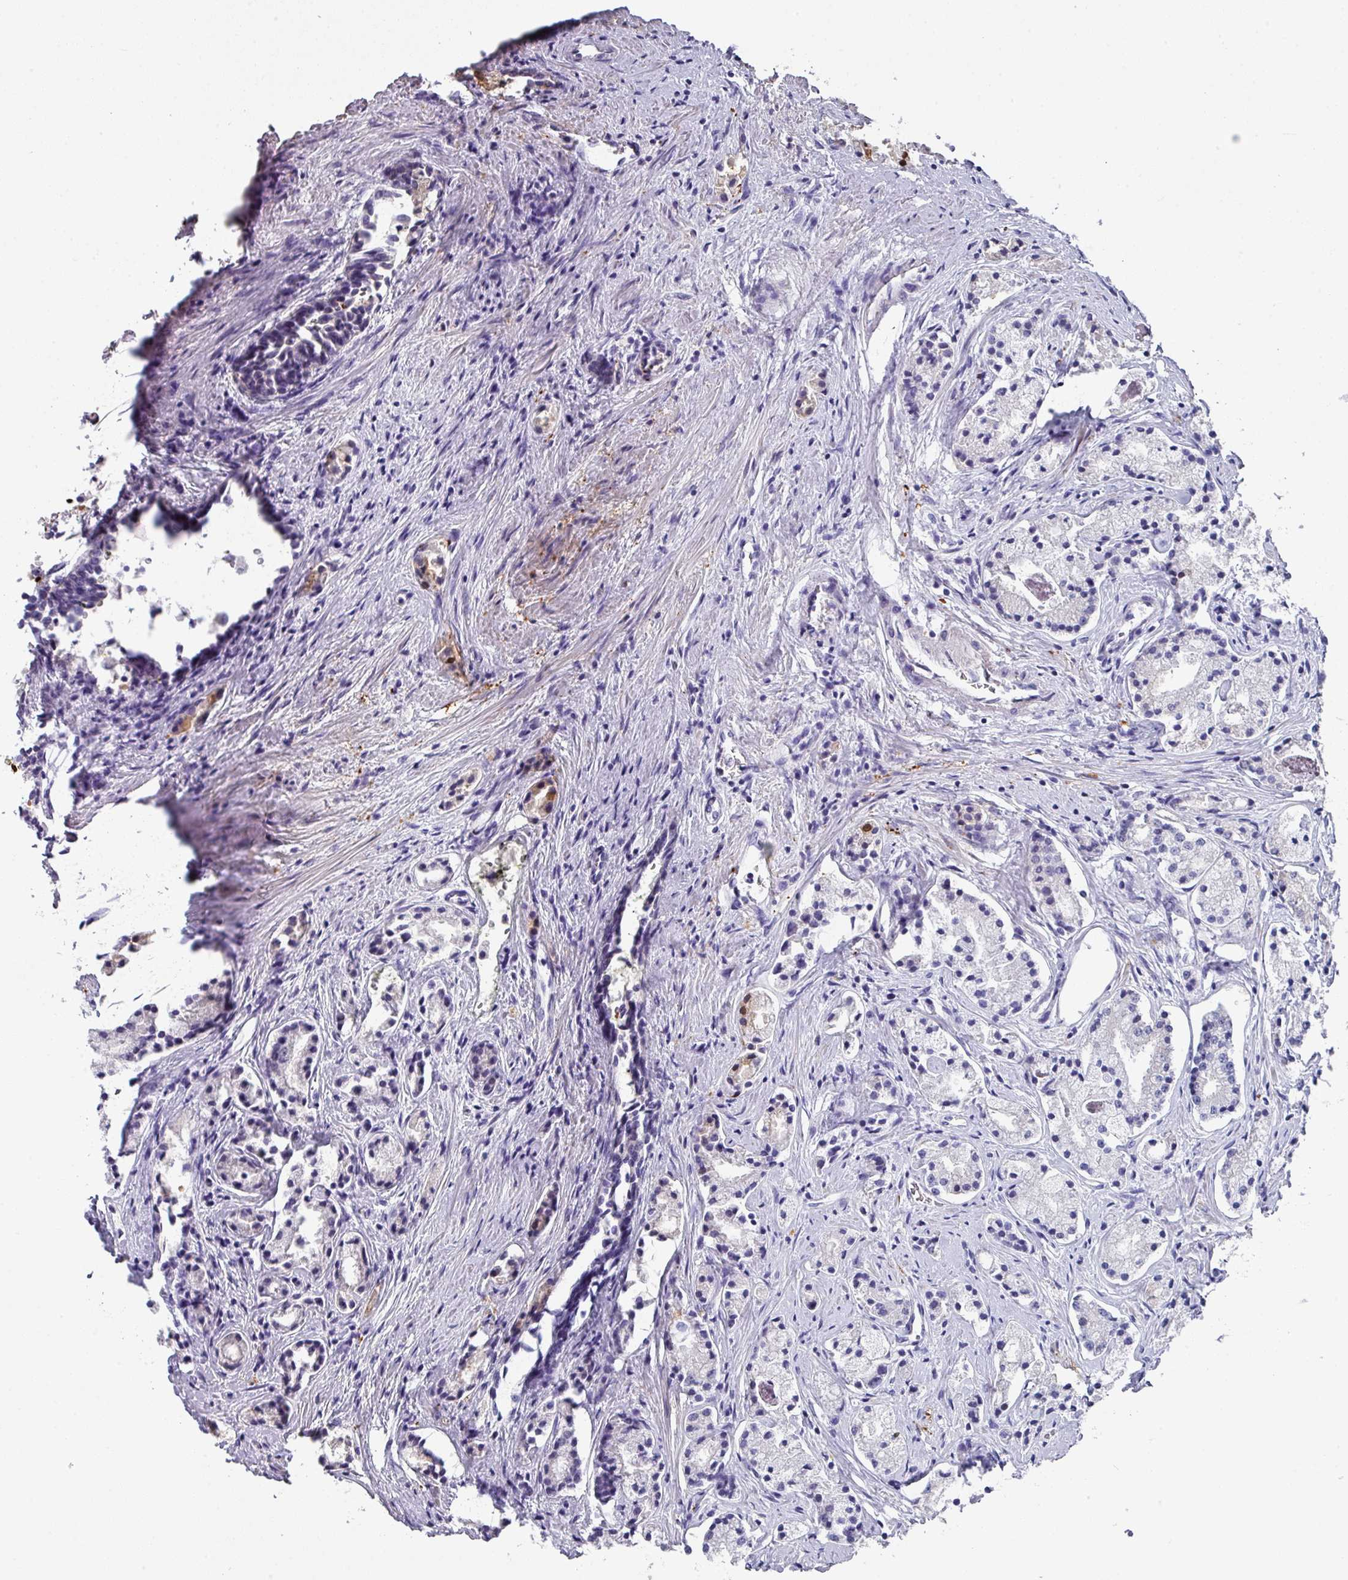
{"staining": {"intensity": "negative", "quantity": "none", "location": "none"}, "tissue": "prostate cancer", "cell_type": "Tumor cells", "image_type": "cancer", "snomed": [{"axis": "morphology", "description": "Adenocarcinoma, High grade"}, {"axis": "topography", "description": "Prostate"}], "caption": "High magnification brightfield microscopy of prostate cancer stained with DAB (brown) and counterstained with hematoxylin (blue): tumor cells show no significant staining. (Brightfield microscopy of DAB IHC at high magnification).", "gene": "PEX10", "patient": {"sex": "male", "age": 69}}